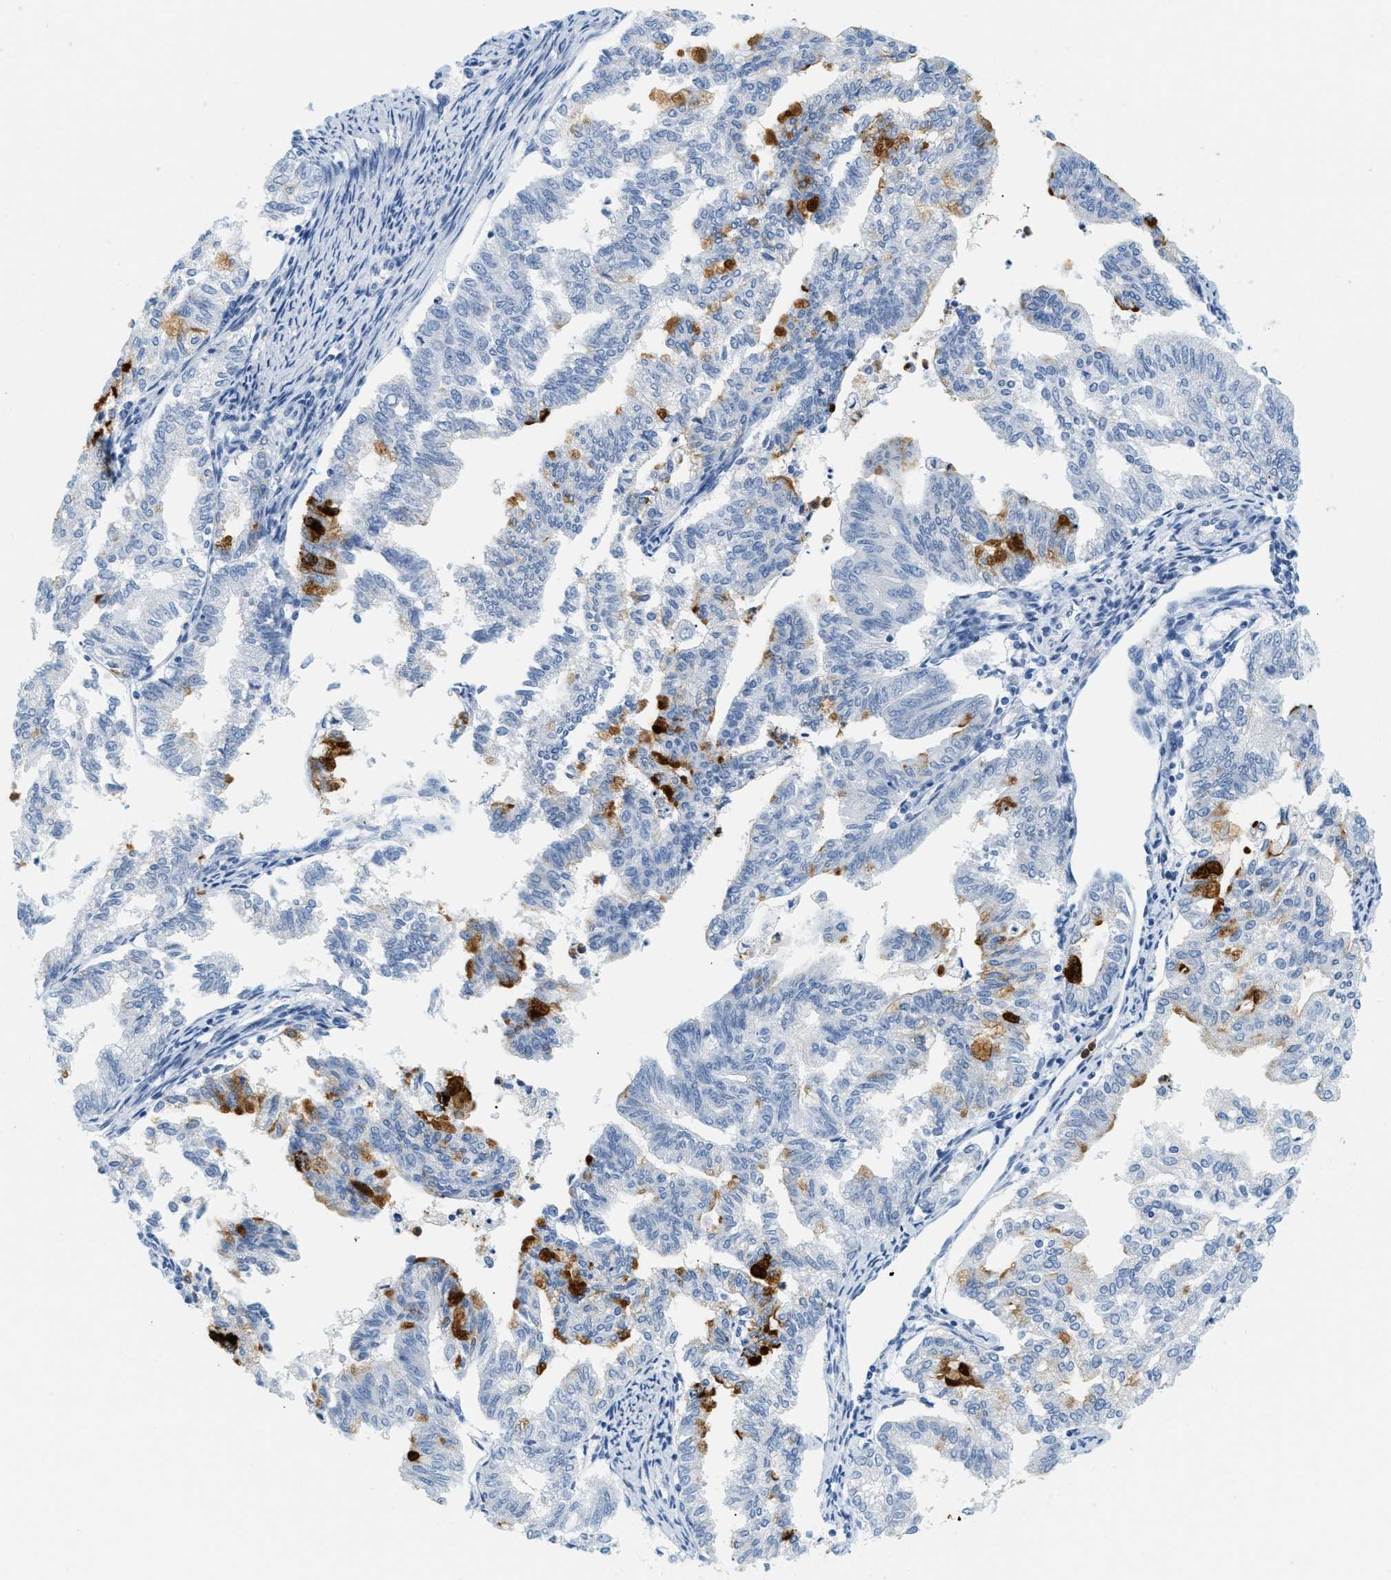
{"staining": {"intensity": "negative", "quantity": "none", "location": "none"}, "tissue": "endometrial cancer", "cell_type": "Tumor cells", "image_type": "cancer", "snomed": [{"axis": "morphology", "description": "Adenocarcinoma, NOS"}, {"axis": "topography", "description": "Endometrium"}], "caption": "Immunohistochemistry photomicrograph of neoplastic tissue: human endometrial cancer (adenocarcinoma) stained with DAB (3,3'-diaminobenzidine) reveals no significant protein staining in tumor cells. Brightfield microscopy of immunohistochemistry (IHC) stained with DAB (brown) and hematoxylin (blue), captured at high magnification.", "gene": "LCN2", "patient": {"sex": "female", "age": 79}}